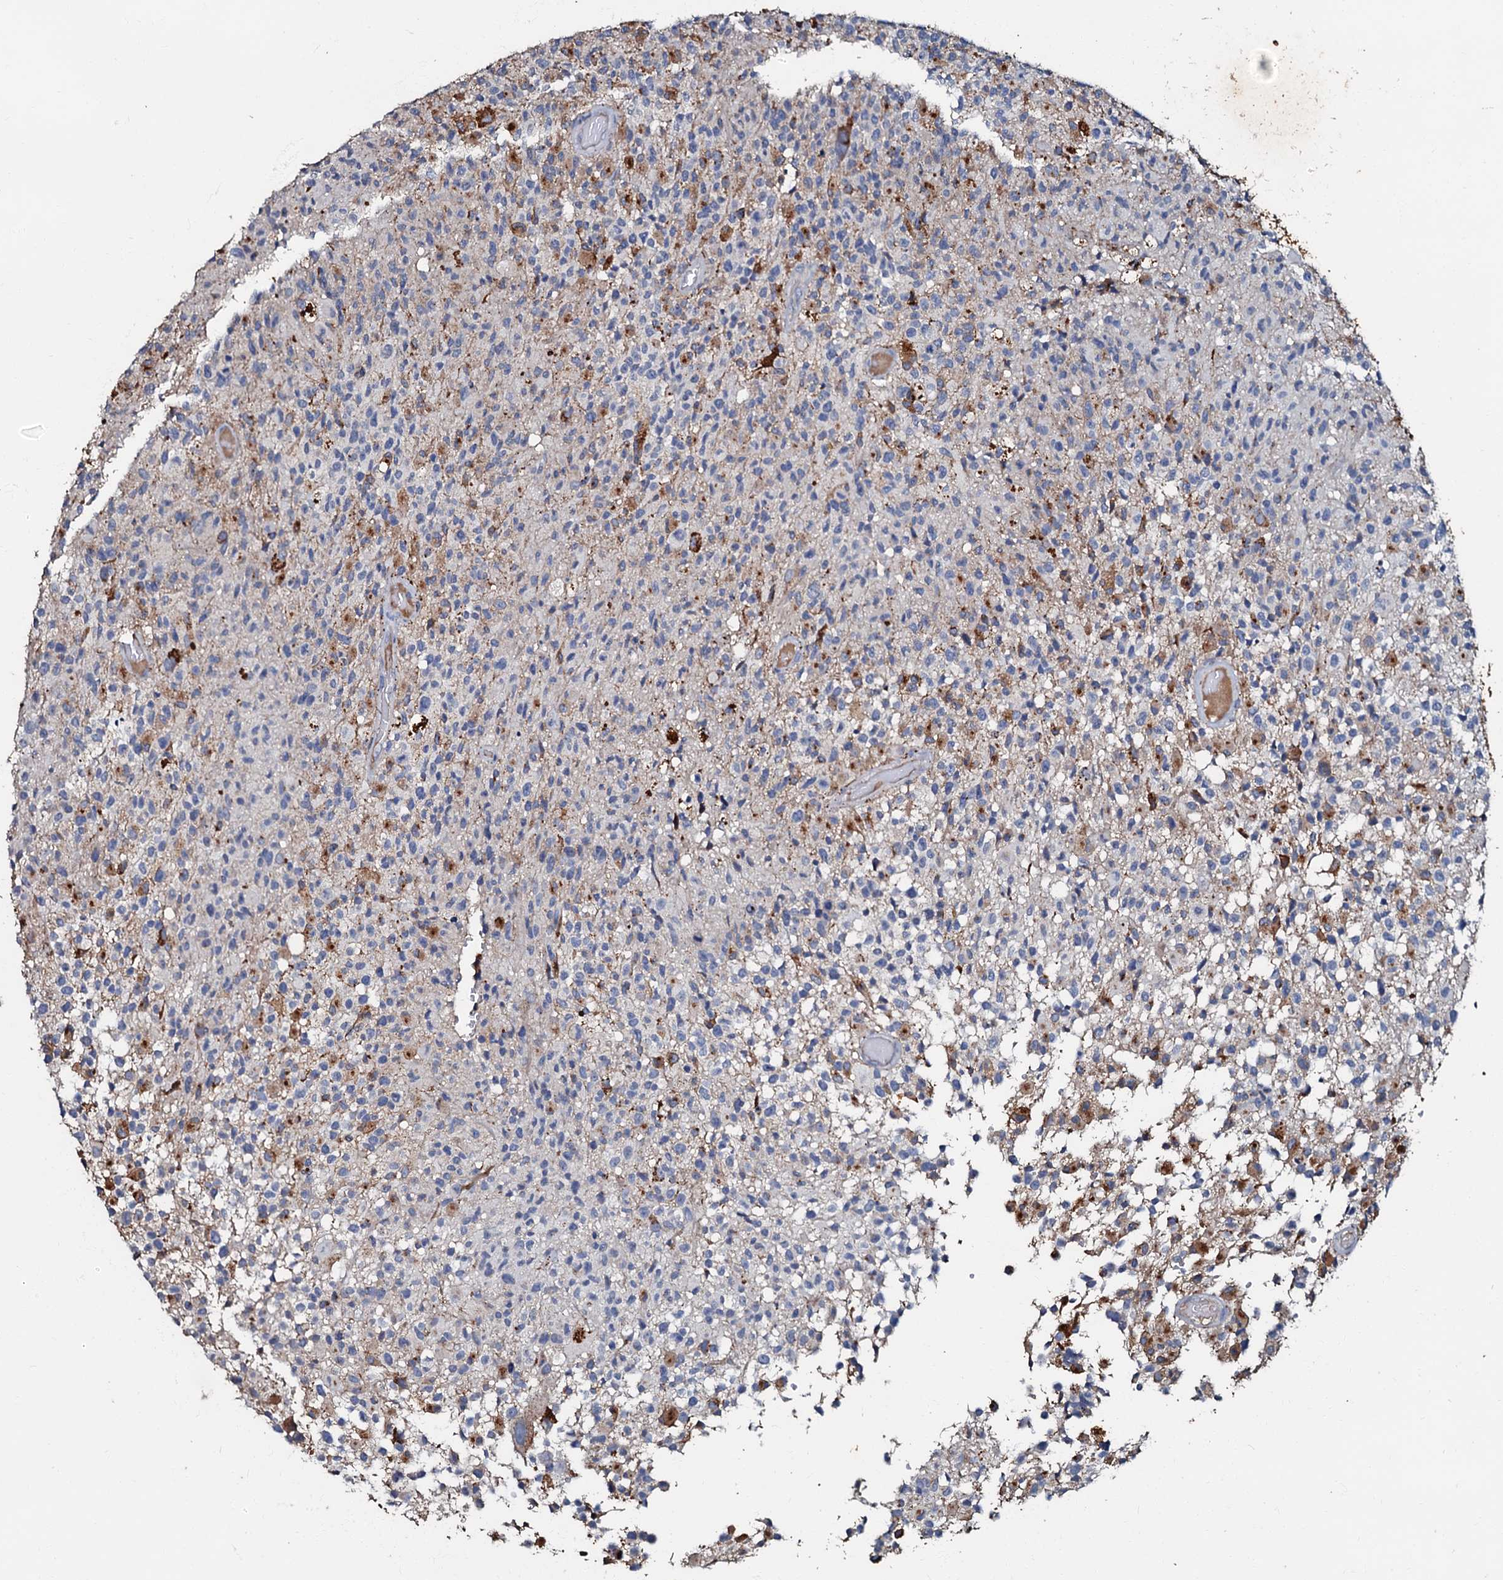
{"staining": {"intensity": "negative", "quantity": "none", "location": "none"}, "tissue": "glioma", "cell_type": "Tumor cells", "image_type": "cancer", "snomed": [{"axis": "morphology", "description": "Glioma, malignant, High grade"}, {"axis": "morphology", "description": "Glioblastoma, NOS"}, {"axis": "topography", "description": "Brain"}], "caption": "The micrograph reveals no significant expression in tumor cells of glioblastoma.", "gene": "MANSC4", "patient": {"sex": "male", "age": 60}}